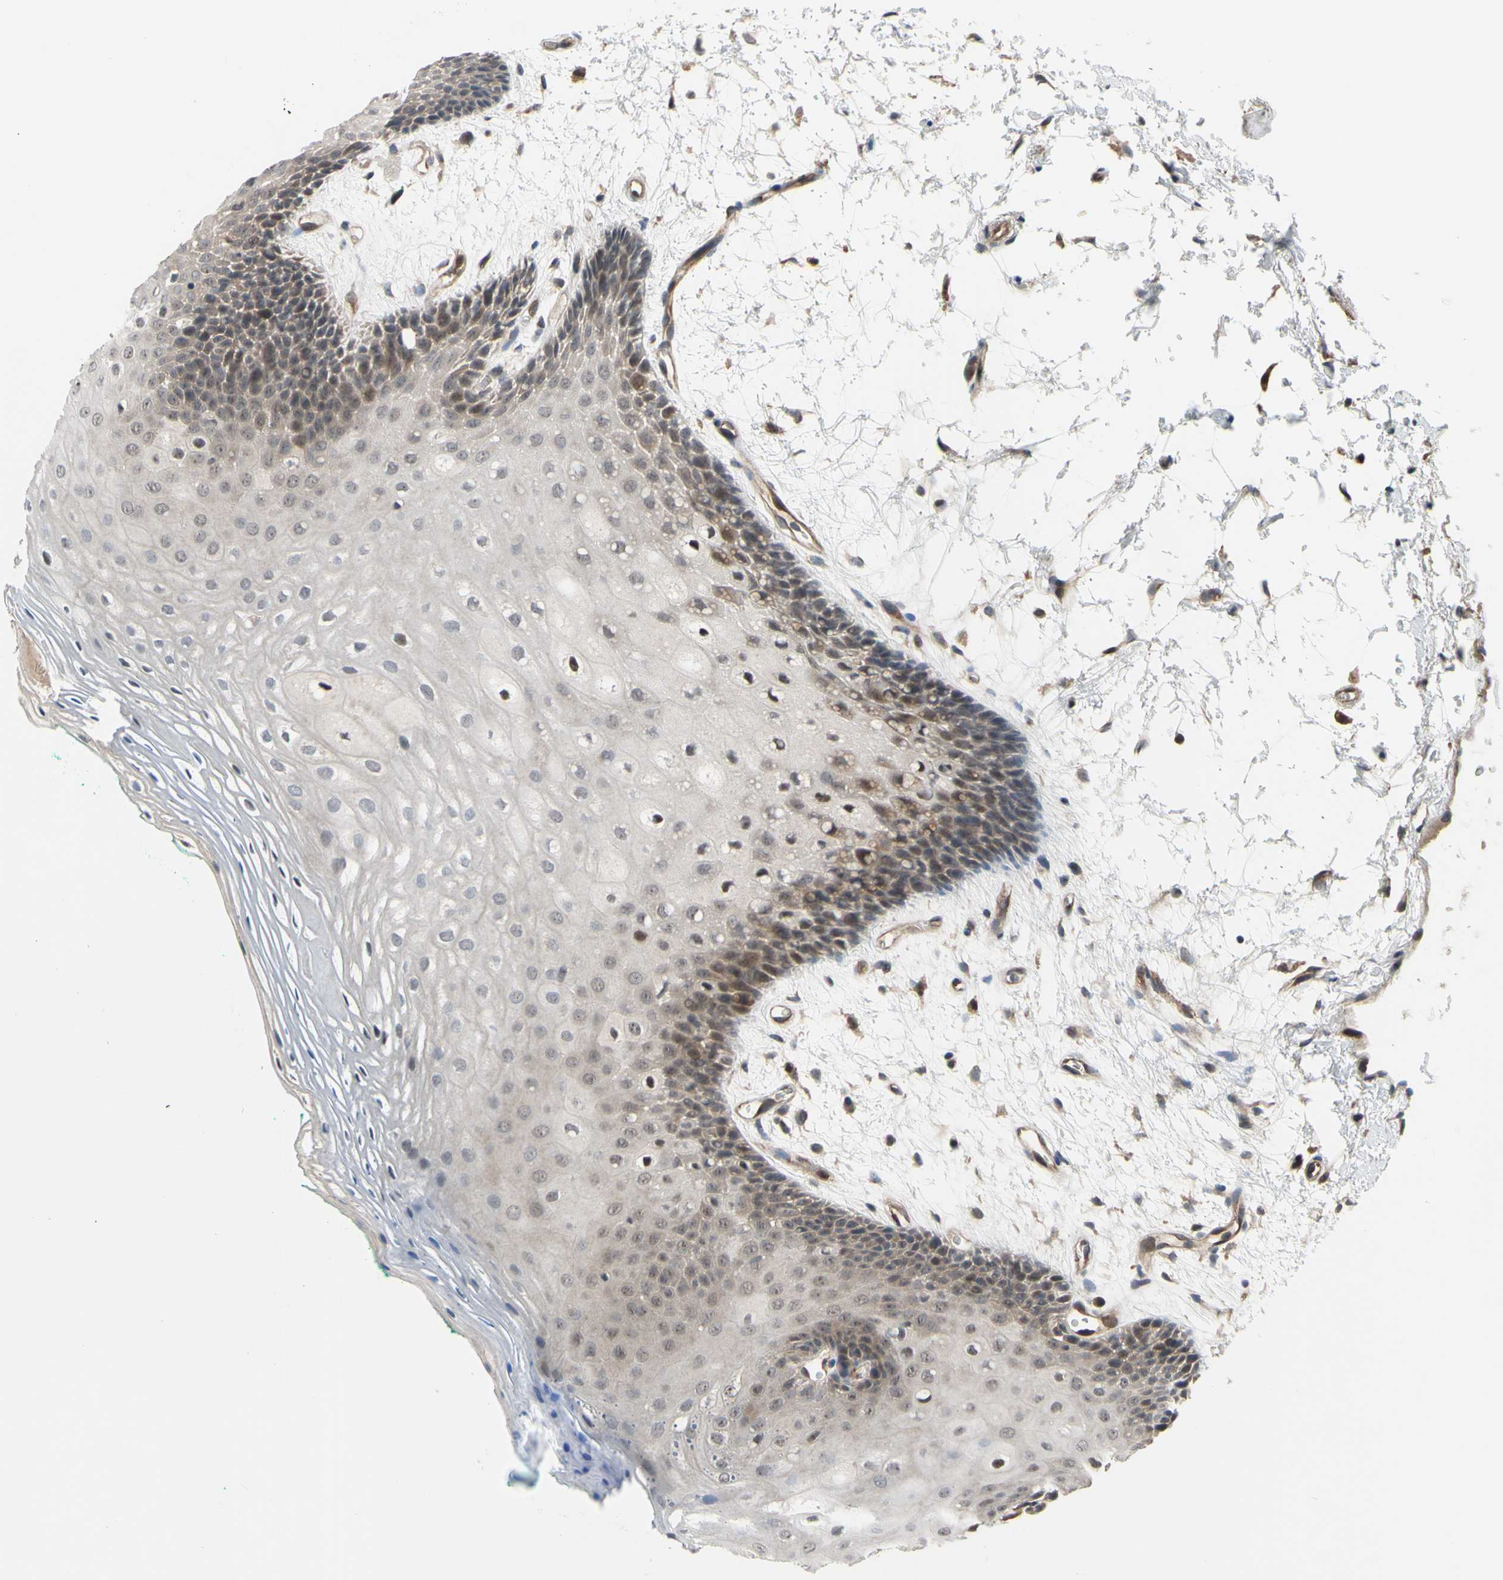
{"staining": {"intensity": "weak", "quantity": "25%-75%", "location": "nuclear"}, "tissue": "oral mucosa", "cell_type": "Squamous epithelial cells", "image_type": "normal", "snomed": [{"axis": "morphology", "description": "Normal tissue, NOS"}, {"axis": "topography", "description": "Skeletal muscle"}, {"axis": "topography", "description": "Oral tissue"}, {"axis": "topography", "description": "Peripheral nerve tissue"}], "caption": "High-power microscopy captured an IHC micrograph of unremarkable oral mucosa, revealing weak nuclear expression in approximately 25%-75% of squamous epithelial cells.", "gene": "COMMD9", "patient": {"sex": "female", "age": 84}}